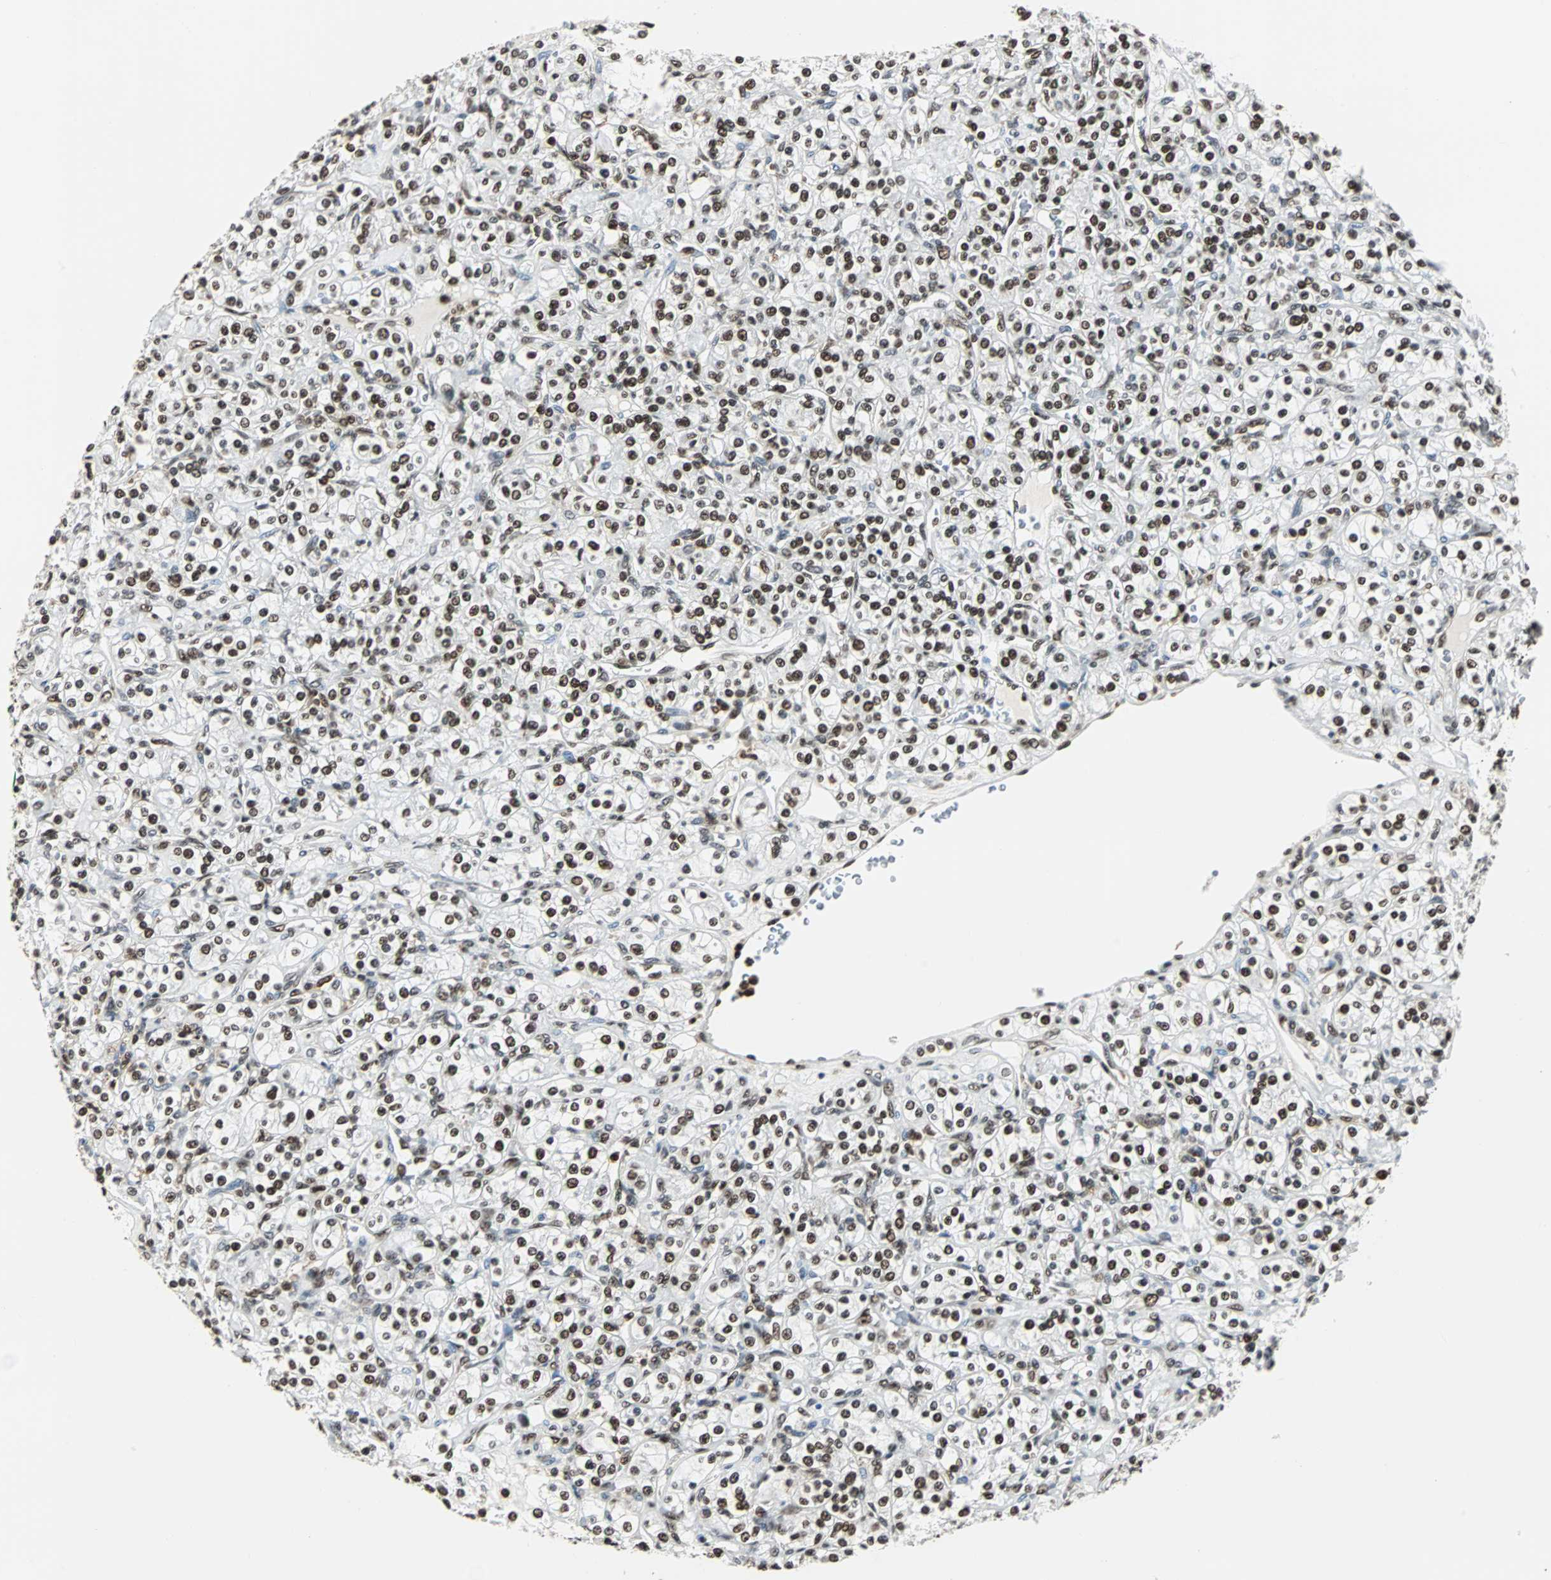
{"staining": {"intensity": "strong", "quantity": ">75%", "location": "nuclear"}, "tissue": "renal cancer", "cell_type": "Tumor cells", "image_type": "cancer", "snomed": [{"axis": "morphology", "description": "Adenocarcinoma, NOS"}, {"axis": "topography", "description": "Kidney"}], "caption": "Renal adenocarcinoma was stained to show a protein in brown. There is high levels of strong nuclear staining in about >75% of tumor cells. (Stains: DAB in brown, nuclei in blue, Microscopy: brightfield microscopy at high magnification).", "gene": "XRCC4", "patient": {"sex": "male", "age": 77}}